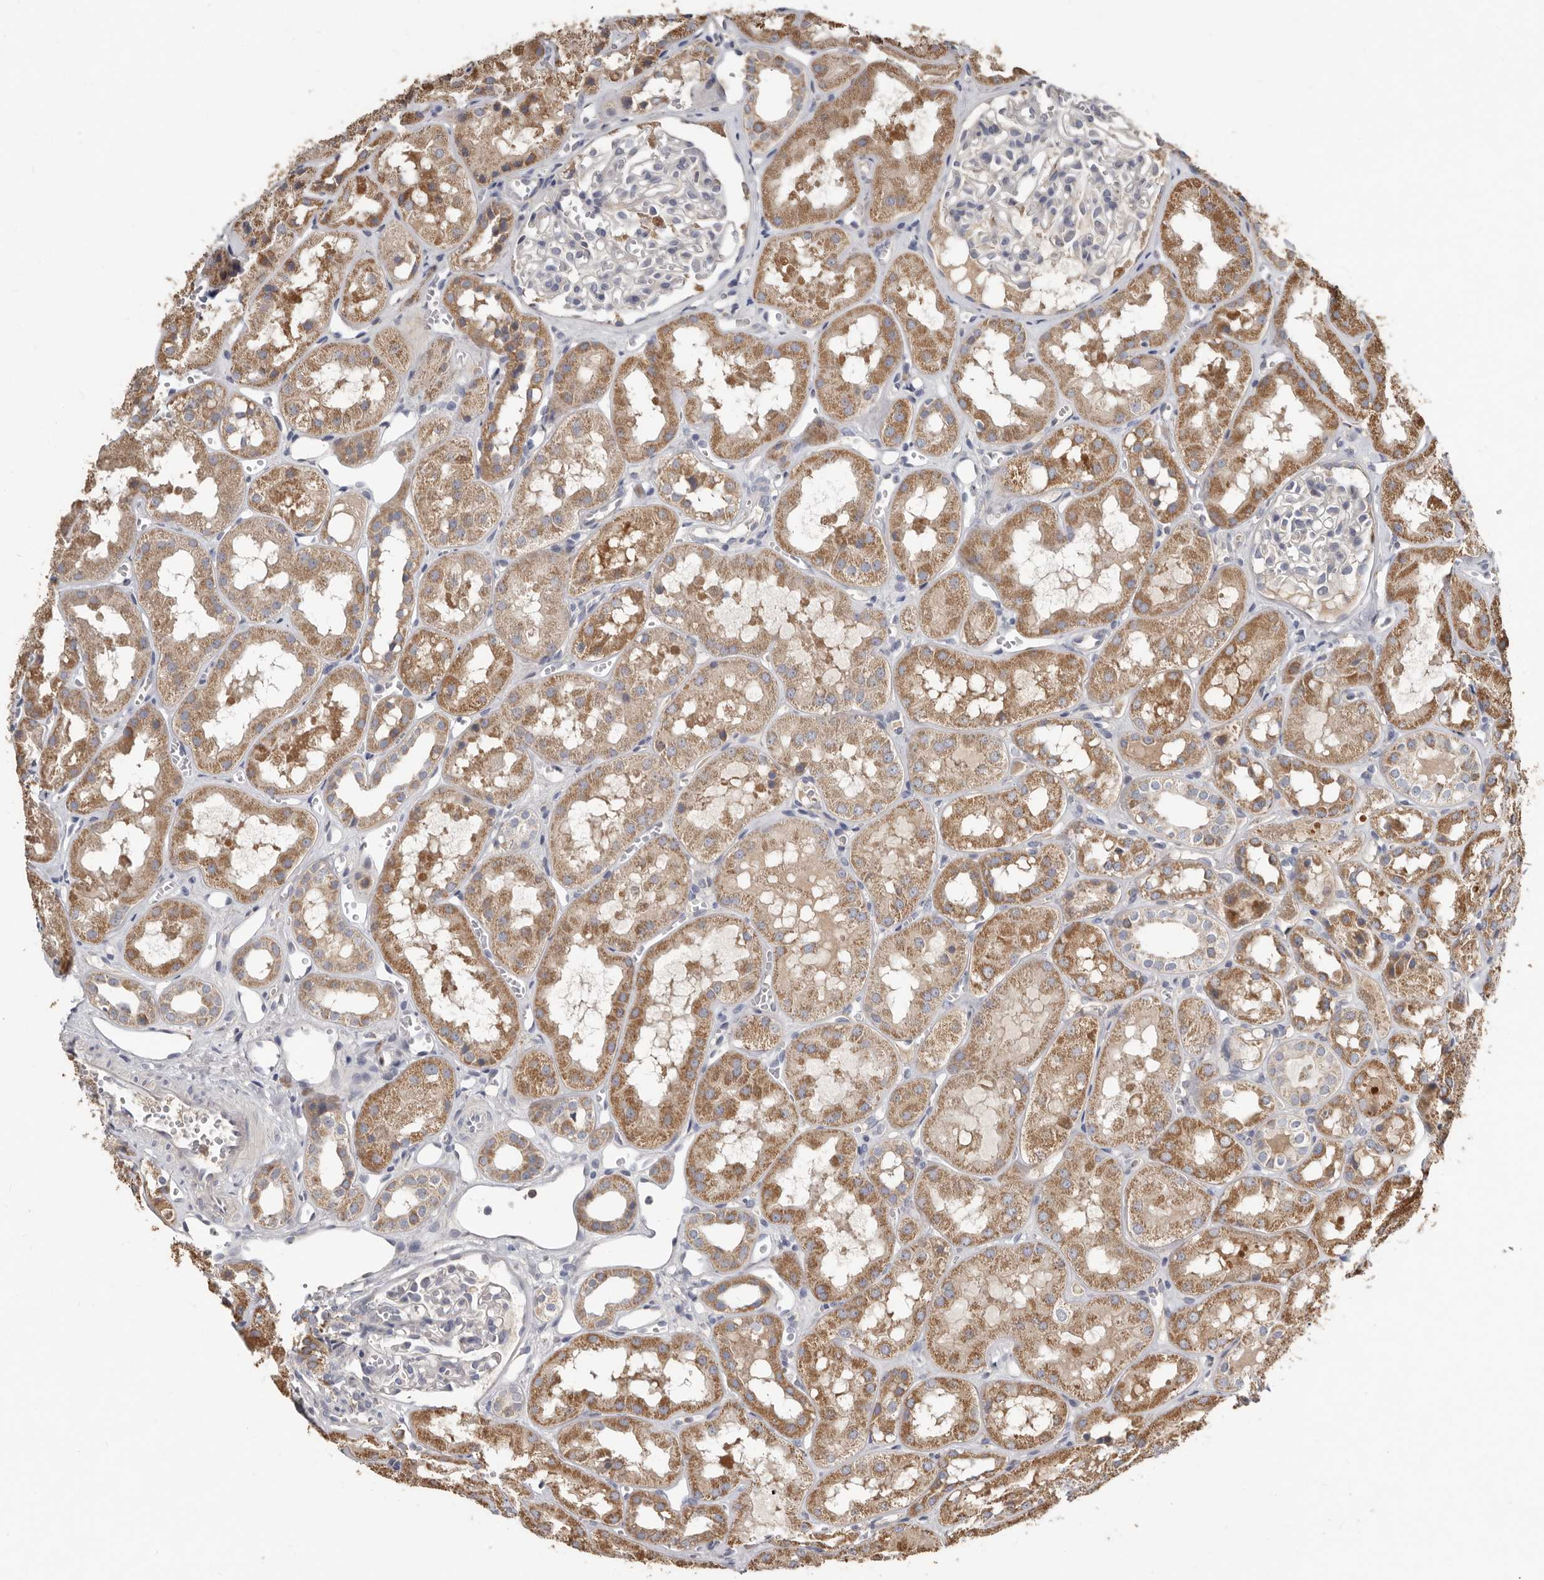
{"staining": {"intensity": "negative", "quantity": "none", "location": "none"}, "tissue": "kidney", "cell_type": "Cells in glomeruli", "image_type": "normal", "snomed": [{"axis": "morphology", "description": "Normal tissue, NOS"}, {"axis": "topography", "description": "Kidney"}], "caption": "IHC of normal kidney shows no staining in cells in glomeruli.", "gene": "KIF26B", "patient": {"sex": "male", "age": 16}}